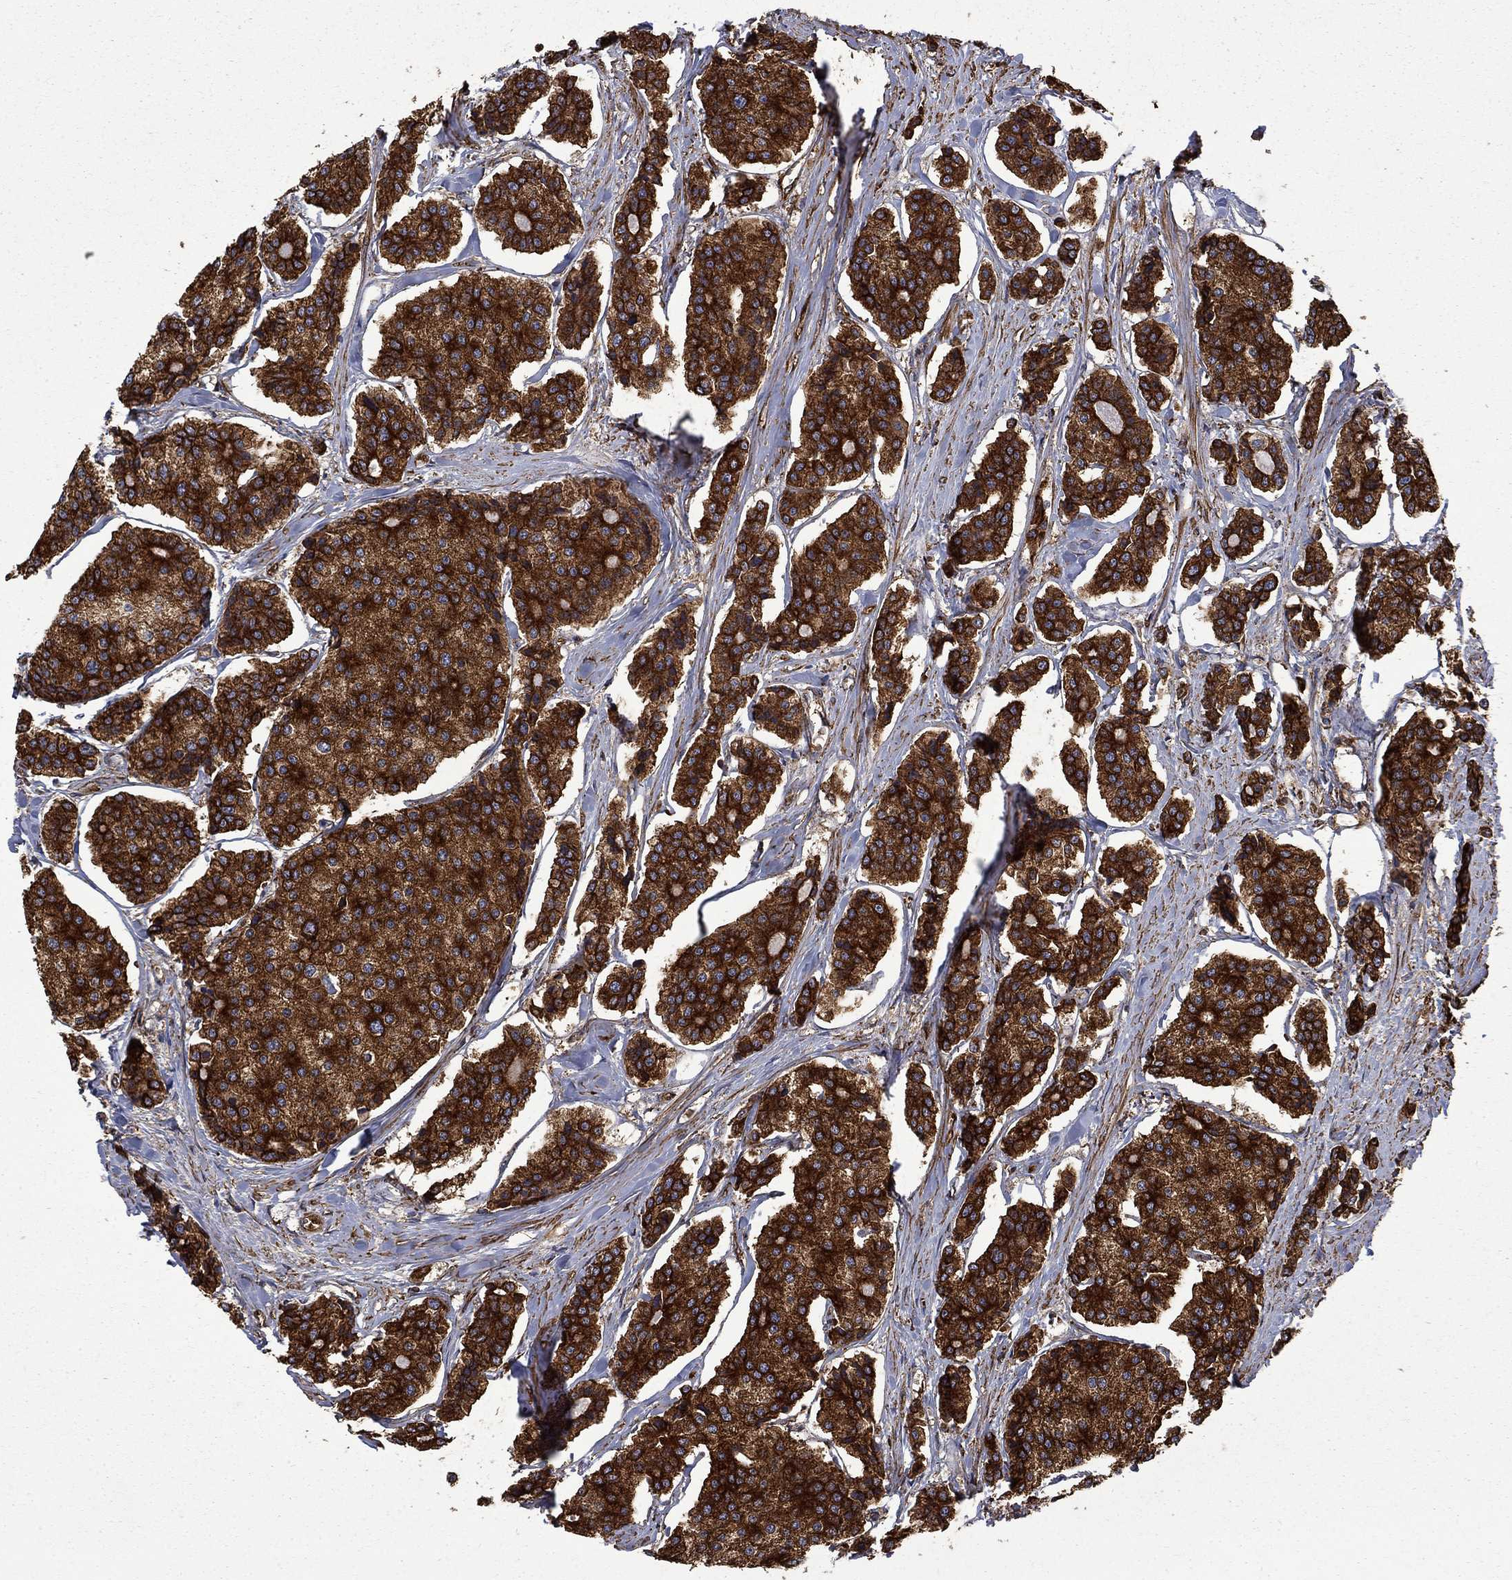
{"staining": {"intensity": "strong", "quantity": ">75%", "location": "cytoplasmic/membranous"}, "tissue": "carcinoid", "cell_type": "Tumor cells", "image_type": "cancer", "snomed": [{"axis": "morphology", "description": "Carcinoid, malignant, NOS"}, {"axis": "topography", "description": "Small intestine"}], "caption": "Human carcinoid (malignant) stained for a protein (brown) shows strong cytoplasmic/membranous positive staining in approximately >75% of tumor cells.", "gene": "CUTC", "patient": {"sex": "female", "age": 65}}